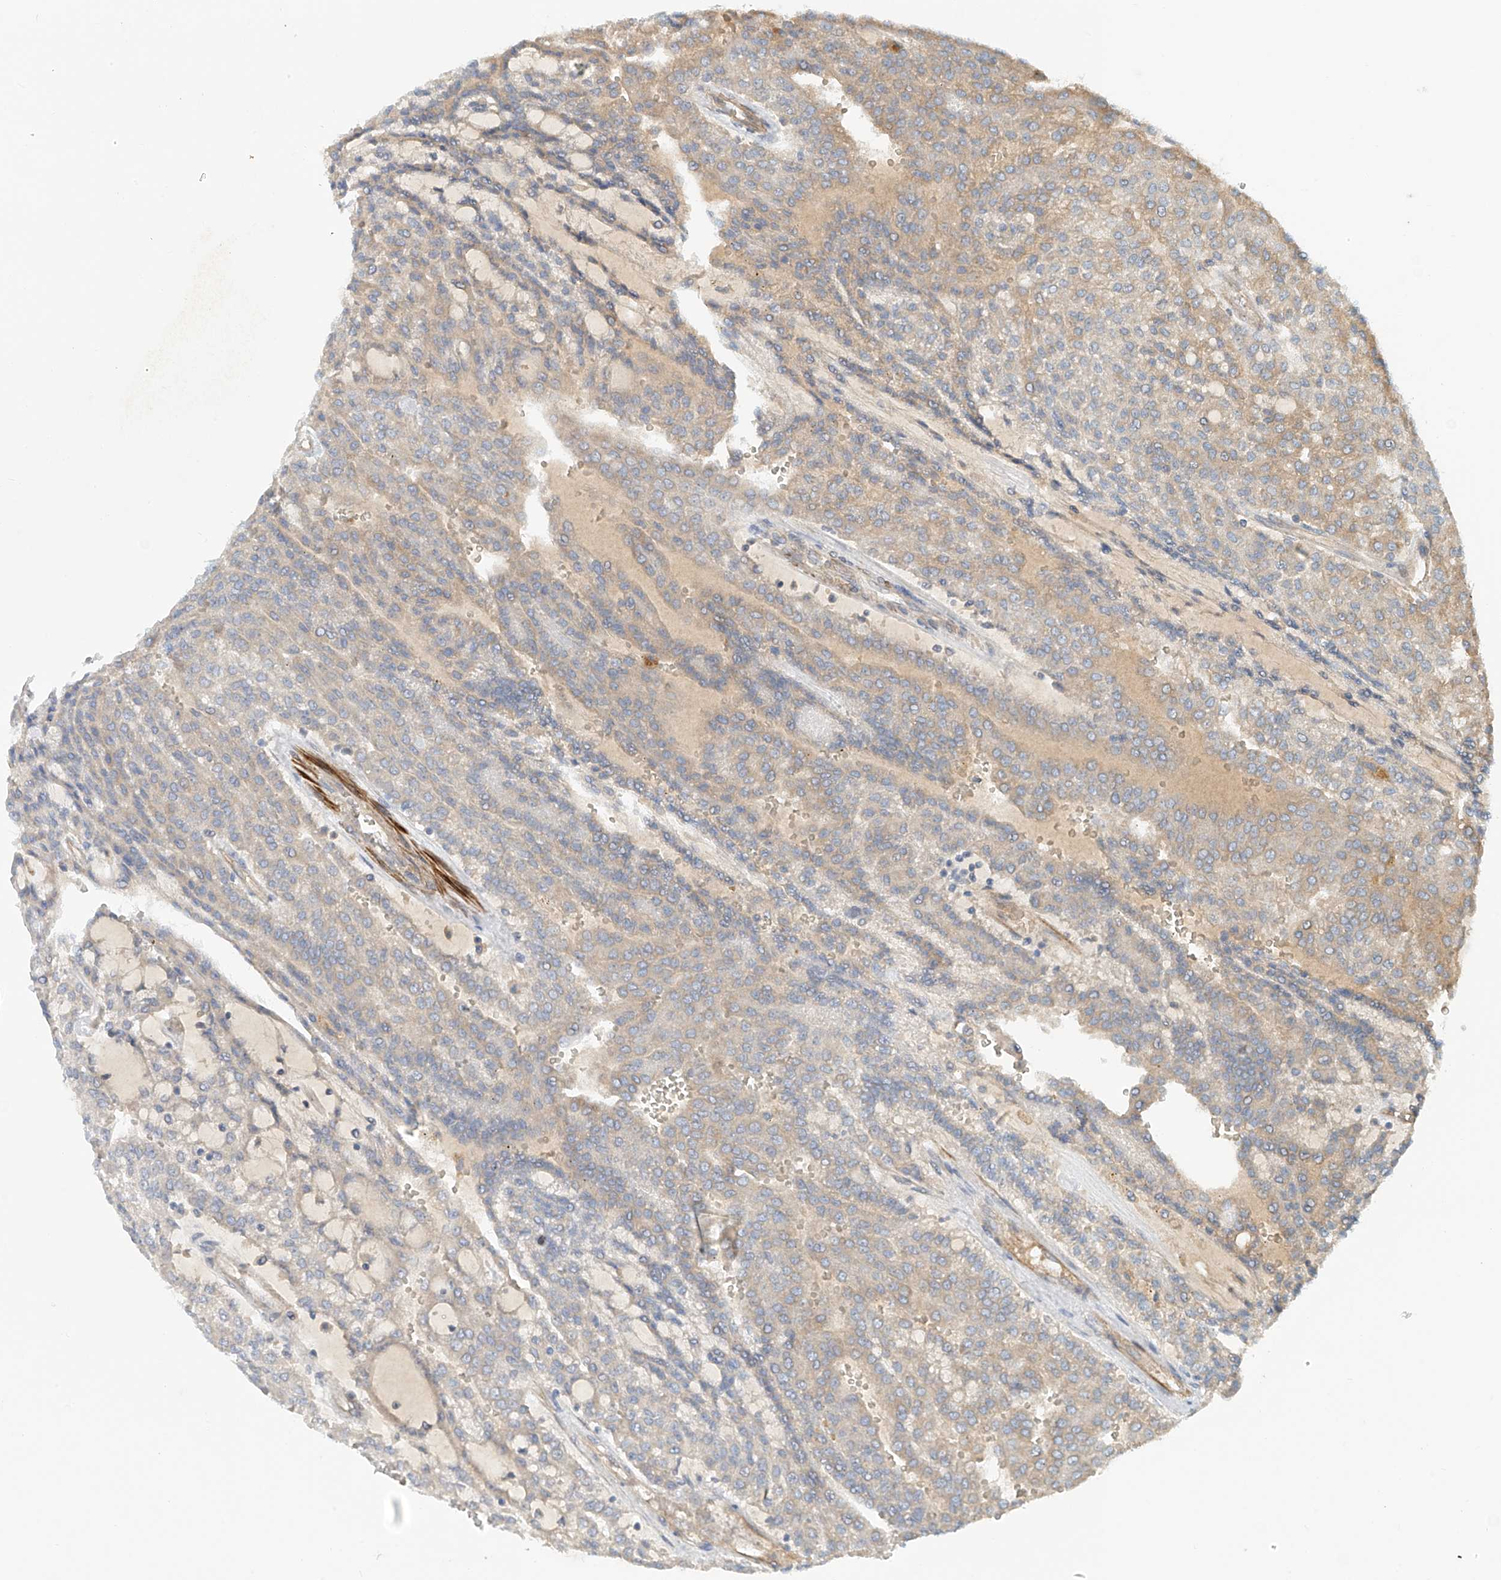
{"staining": {"intensity": "weak", "quantity": "<25%", "location": "cytoplasmic/membranous"}, "tissue": "renal cancer", "cell_type": "Tumor cells", "image_type": "cancer", "snomed": [{"axis": "morphology", "description": "Adenocarcinoma, NOS"}, {"axis": "topography", "description": "Kidney"}], "caption": "Renal cancer was stained to show a protein in brown. There is no significant positivity in tumor cells.", "gene": "LYRM9", "patient": {"sex": "male", "age": 63}}